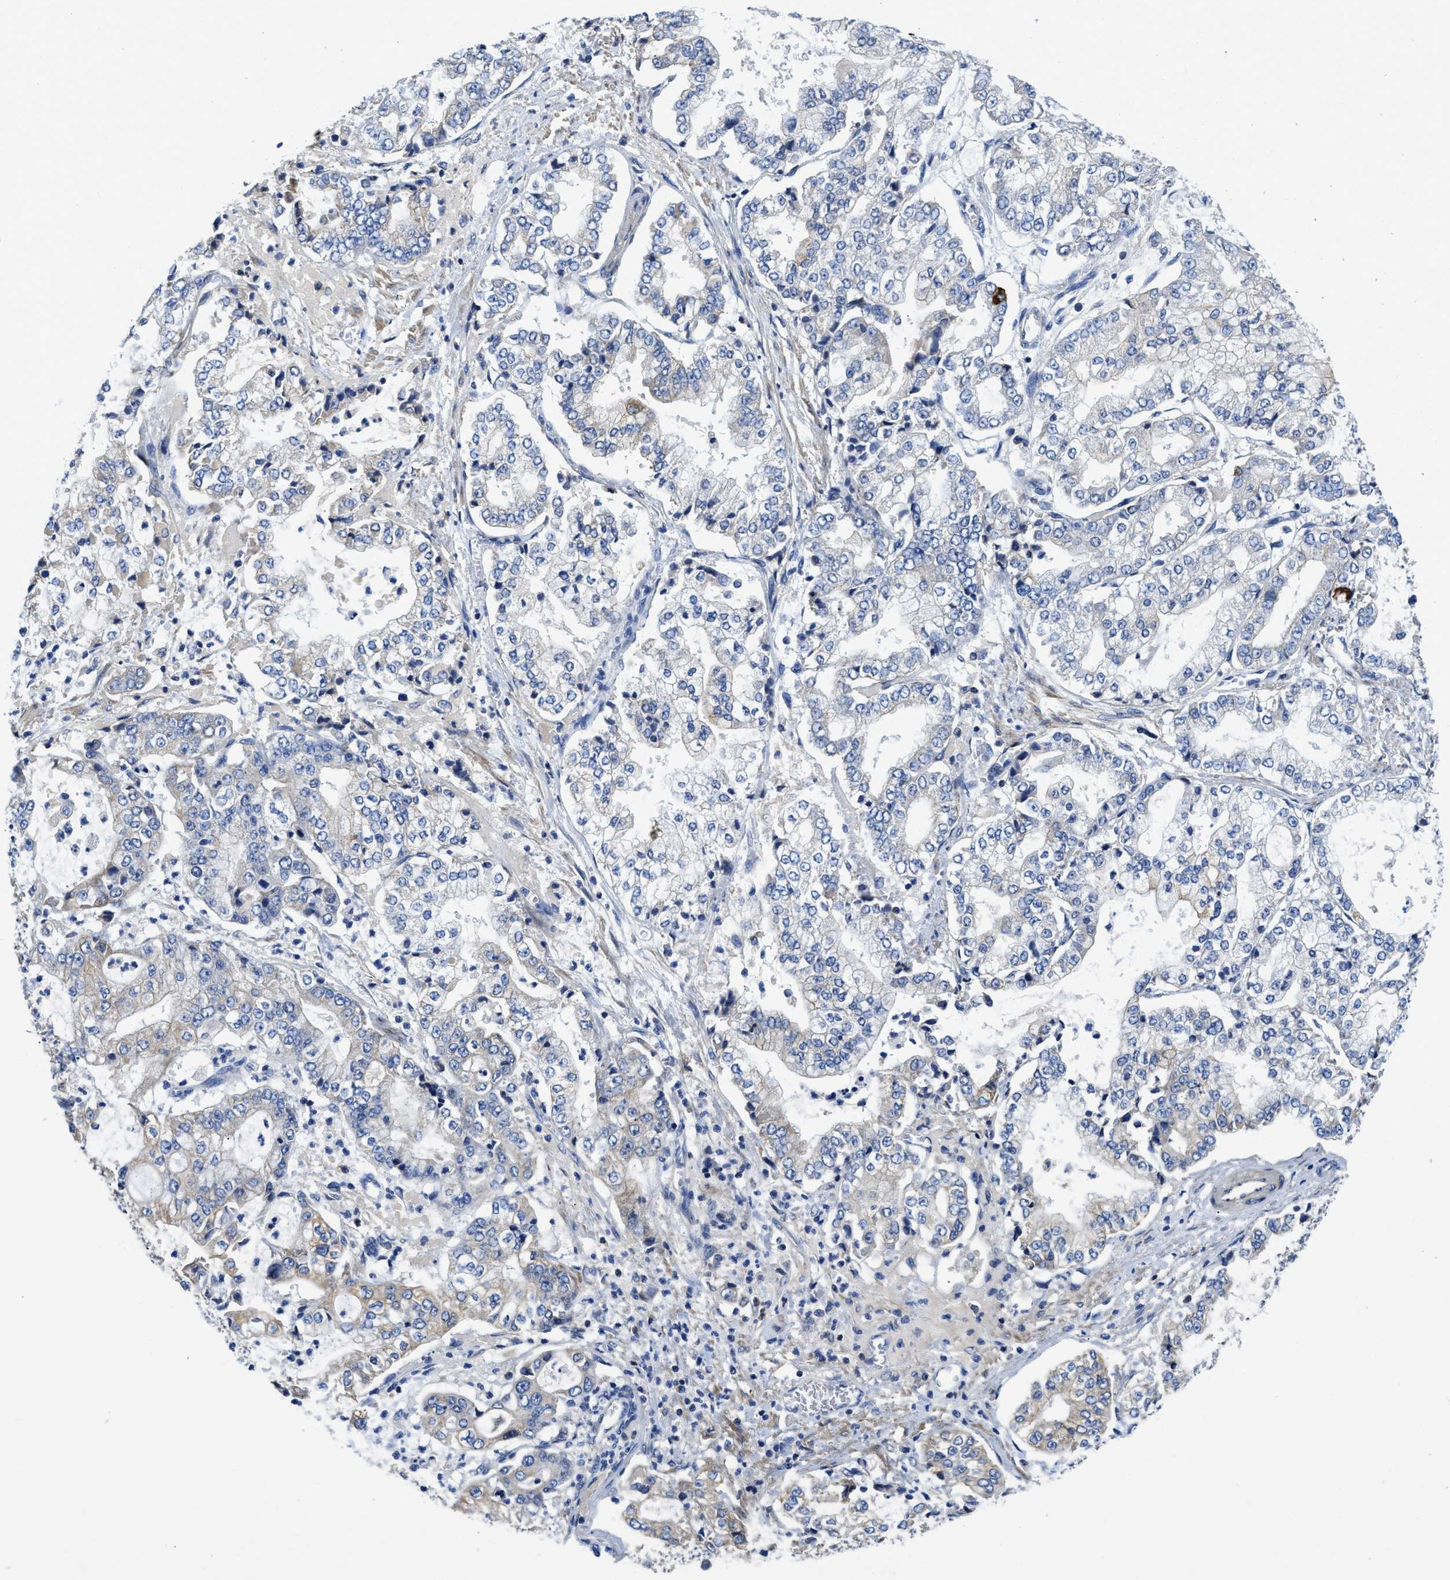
{"staining": {"intensity": "negative", "quantity": "none", "location": "none"}, "tissue": "stomach cancer", "cell_type": "Tumor cells", "image_type": "cancer", "snomed": [{"axis": "morphology", "description": "Adenocarcinoma, NOS"}, {"axis": "topography", "description": "Stomach"}], "caption": "A high-resolution micrograph shows IHC staining of stomach cancer, which reveals no significant staining in tumor cells.", "gene": "STAT2", "patient": {"sex": "male", "age": 76}}